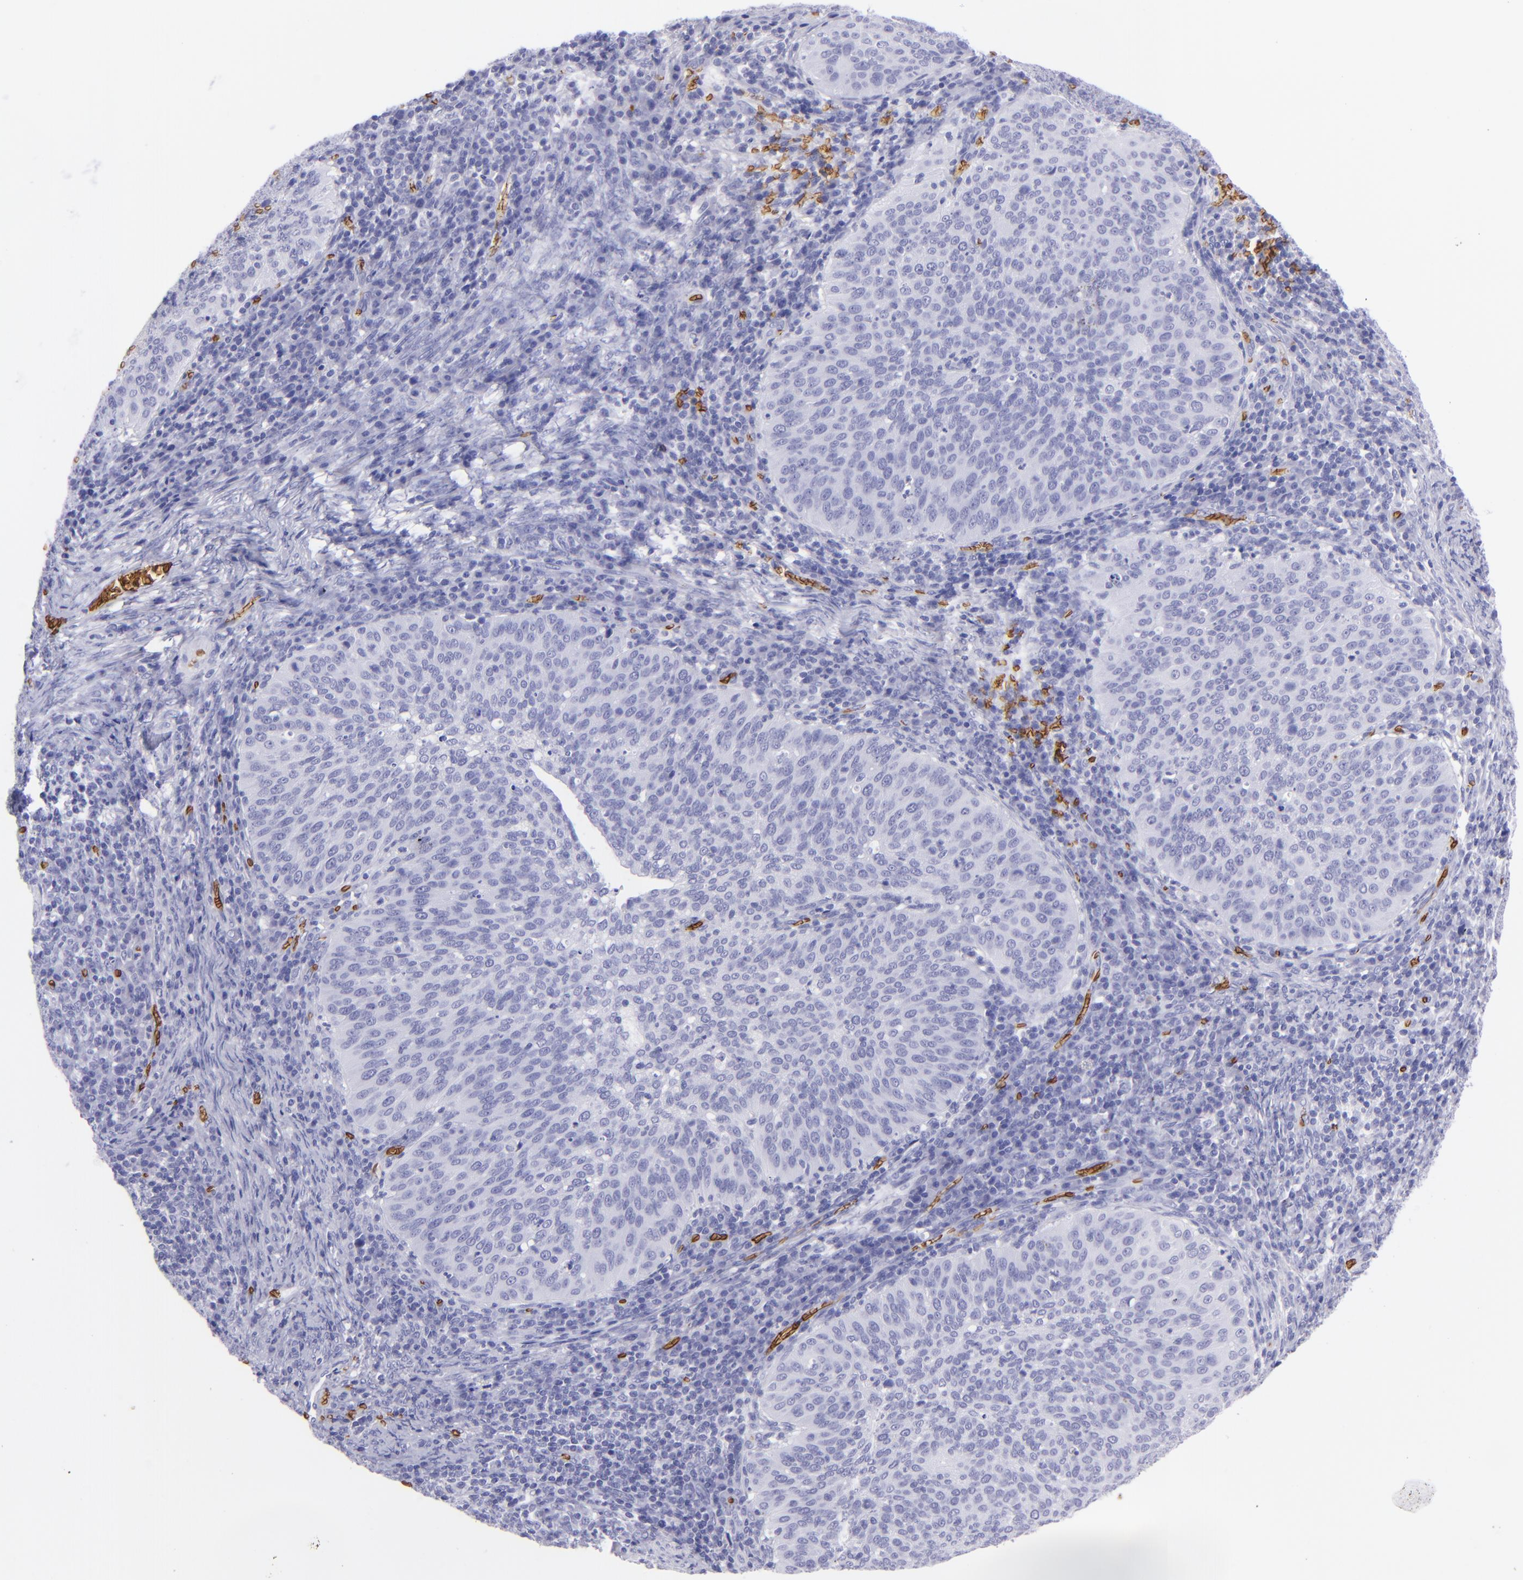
{"staining": {"intensity": "negative", "quantity": "none", "location": "none"}, "tissue": "cervical cancer", "cell_type": "Tumor cells", "image_type": "cancer", "snomed": [{"axis": "morphology", "description": "Squamous cell carcinoma, NOS"}, {"axis": "topography", "description": "Cervix"}], "caption": "This photomicrograph is of cervical squamous cell carcinoma stained with immunohistochemistry (IHC) to label a protein in brown with the nuclei are counter-stained blue. There is no expression in tumor cells.", "gene": "GYPA", "patient": {"sex": "female", "age": 39}}